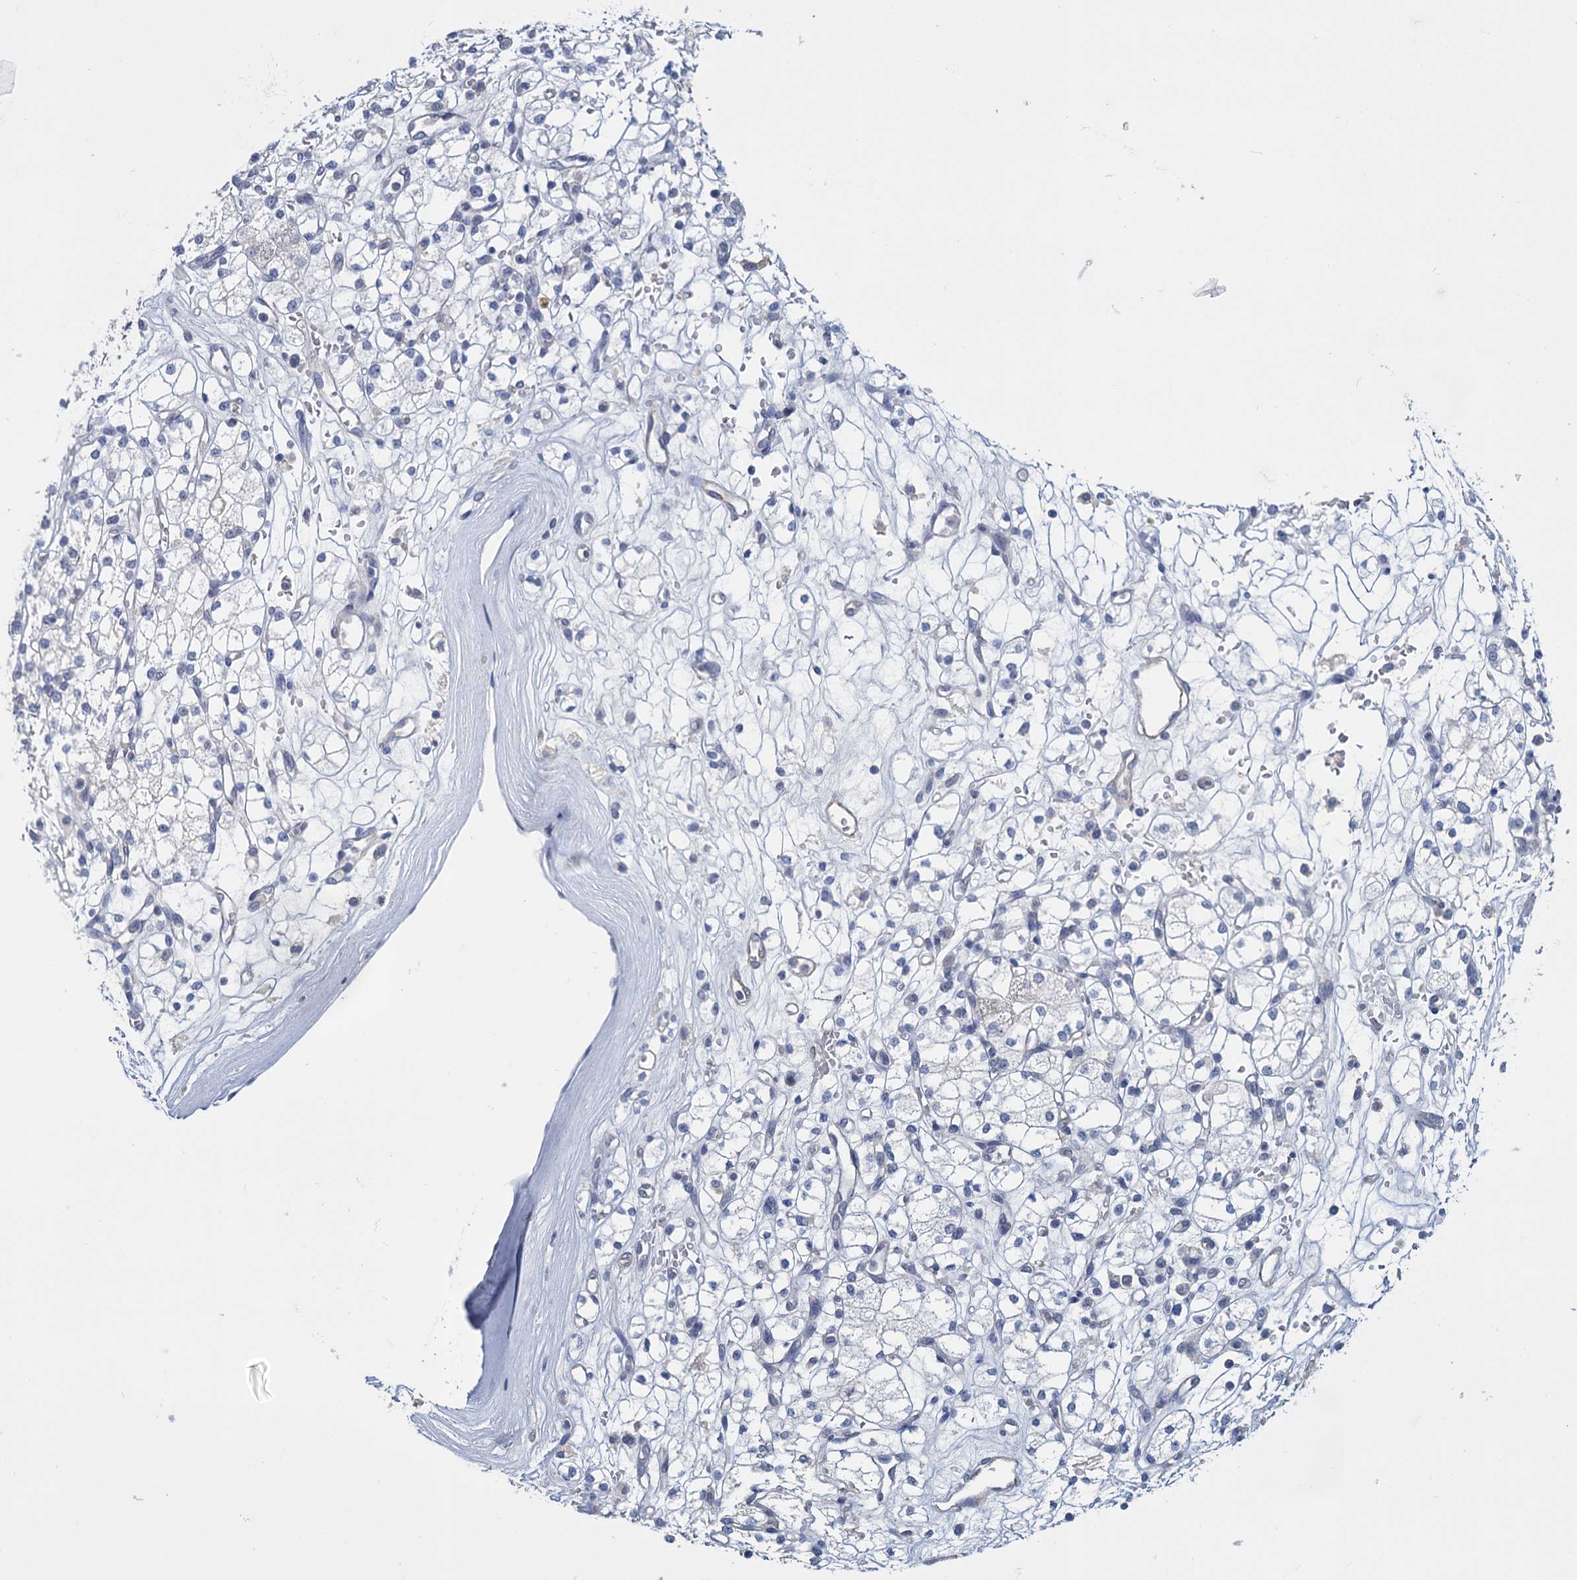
{"staining": {"intensity": "negative", "quantity": "none", "location": "none"}, "tissue": "renal cancer", "cell_type": "Tumor cells", "image_type": "cancer", "snomed": [{"axis": "morphology", "description": "Adenocarcinoma, NOS"}, {"axis": "topography", "description": "Kidney"}], "caption": "Human renal cancer (adenocarcinoma) stained for a protein using immunohistochemistry exhibits no staining in tumor cells.", "gene": "GSTM2", "patient": {"sex": "male", "age": 77}}